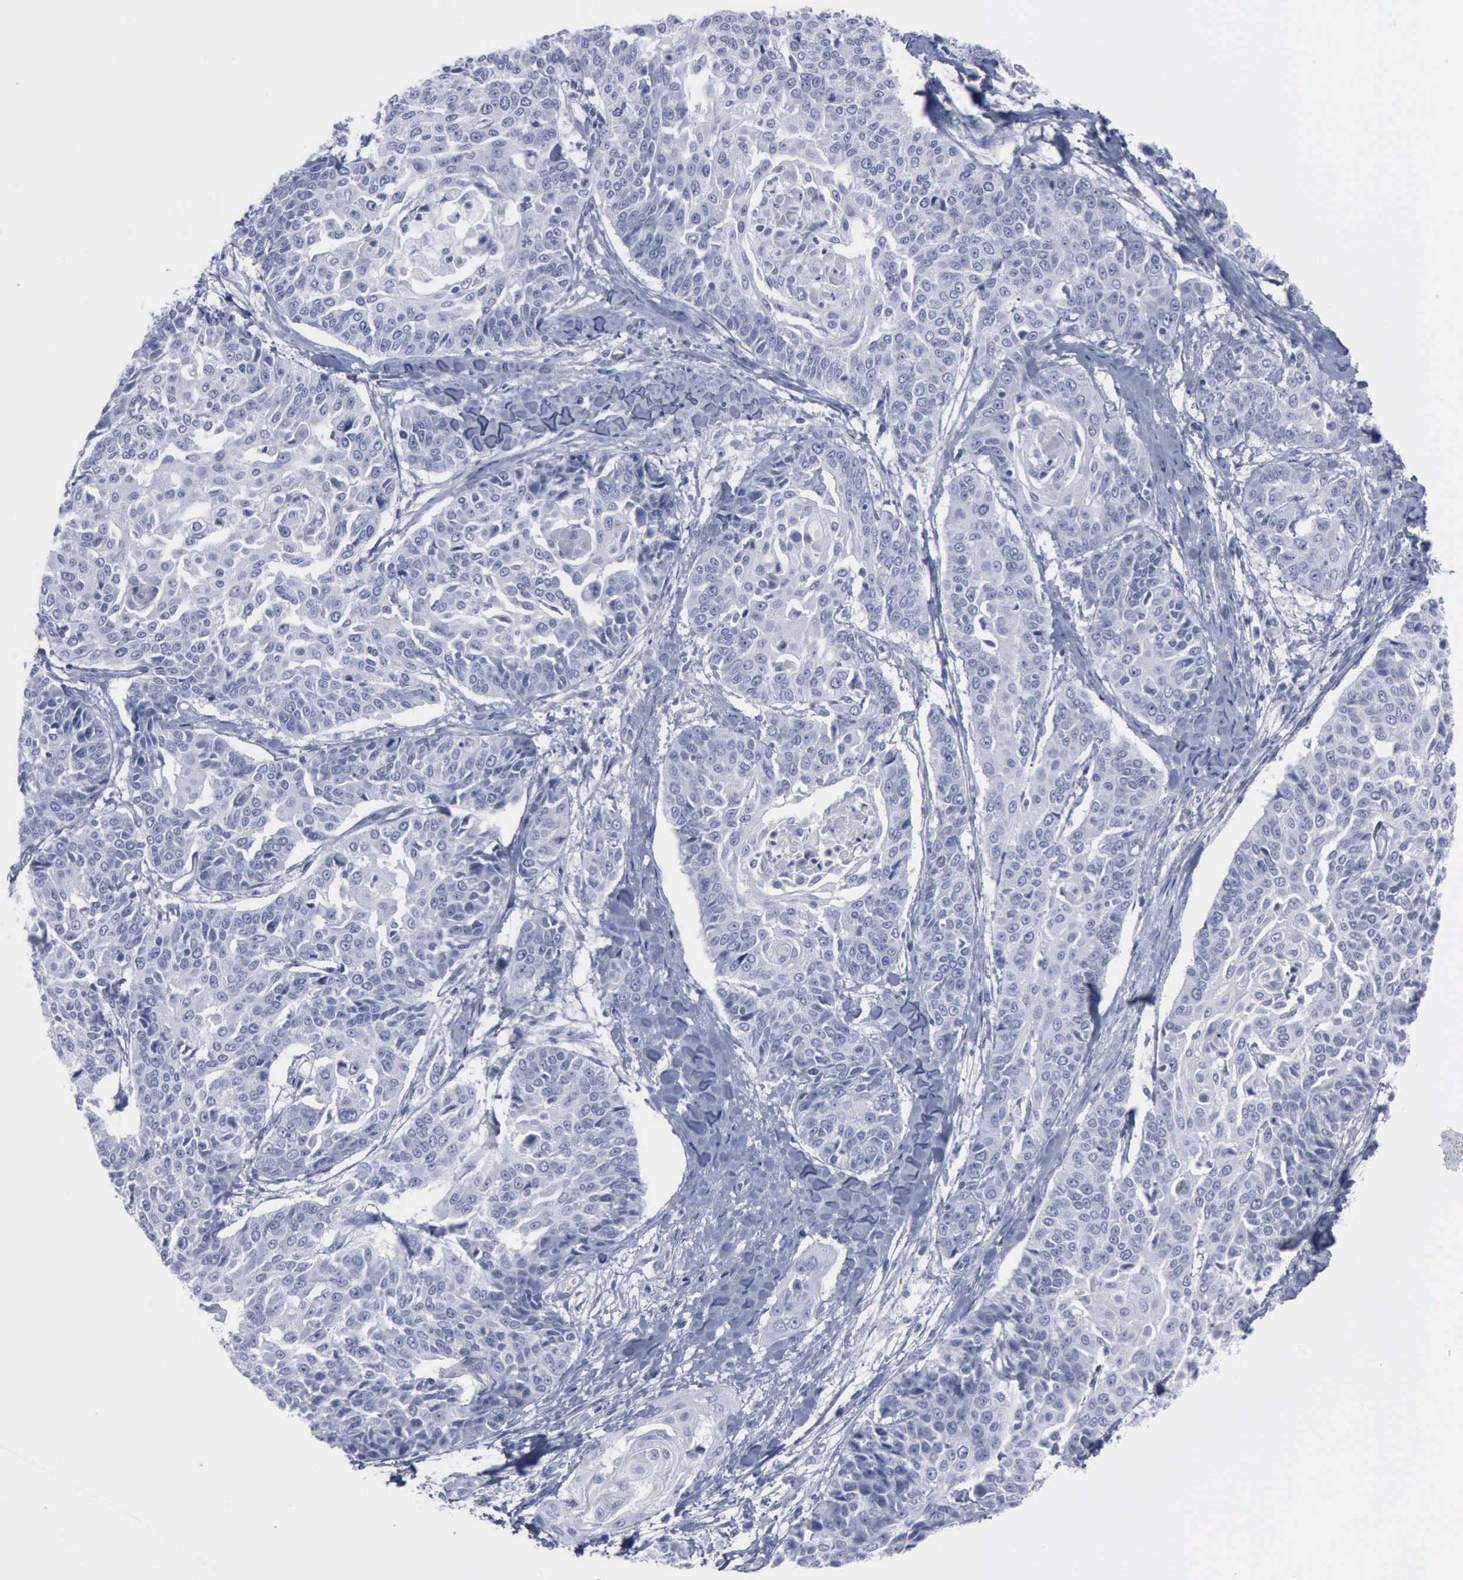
{"staining": {"intensity": "negative", "quantity": "none", "location": "none"}, "tissue": "cervical cancer", "cell_type": "Tumor cells", "image_type": "cancer", "snomed": [{"axis": "morphology", "description": "Squamous cell carcinoma, NOS"}, {"axis": "topography", "description": "Cervix"}], "caption": "This photomicrograph is of cervical cancer (squamous cell carcinoma) stained with immunohistochemistry to label a protein in brown with the nuclei are counter-stained blue. There is no expression in tumor cells.", "gene": "VCAM1", "patient": {"sex": "female", "age": 64}}